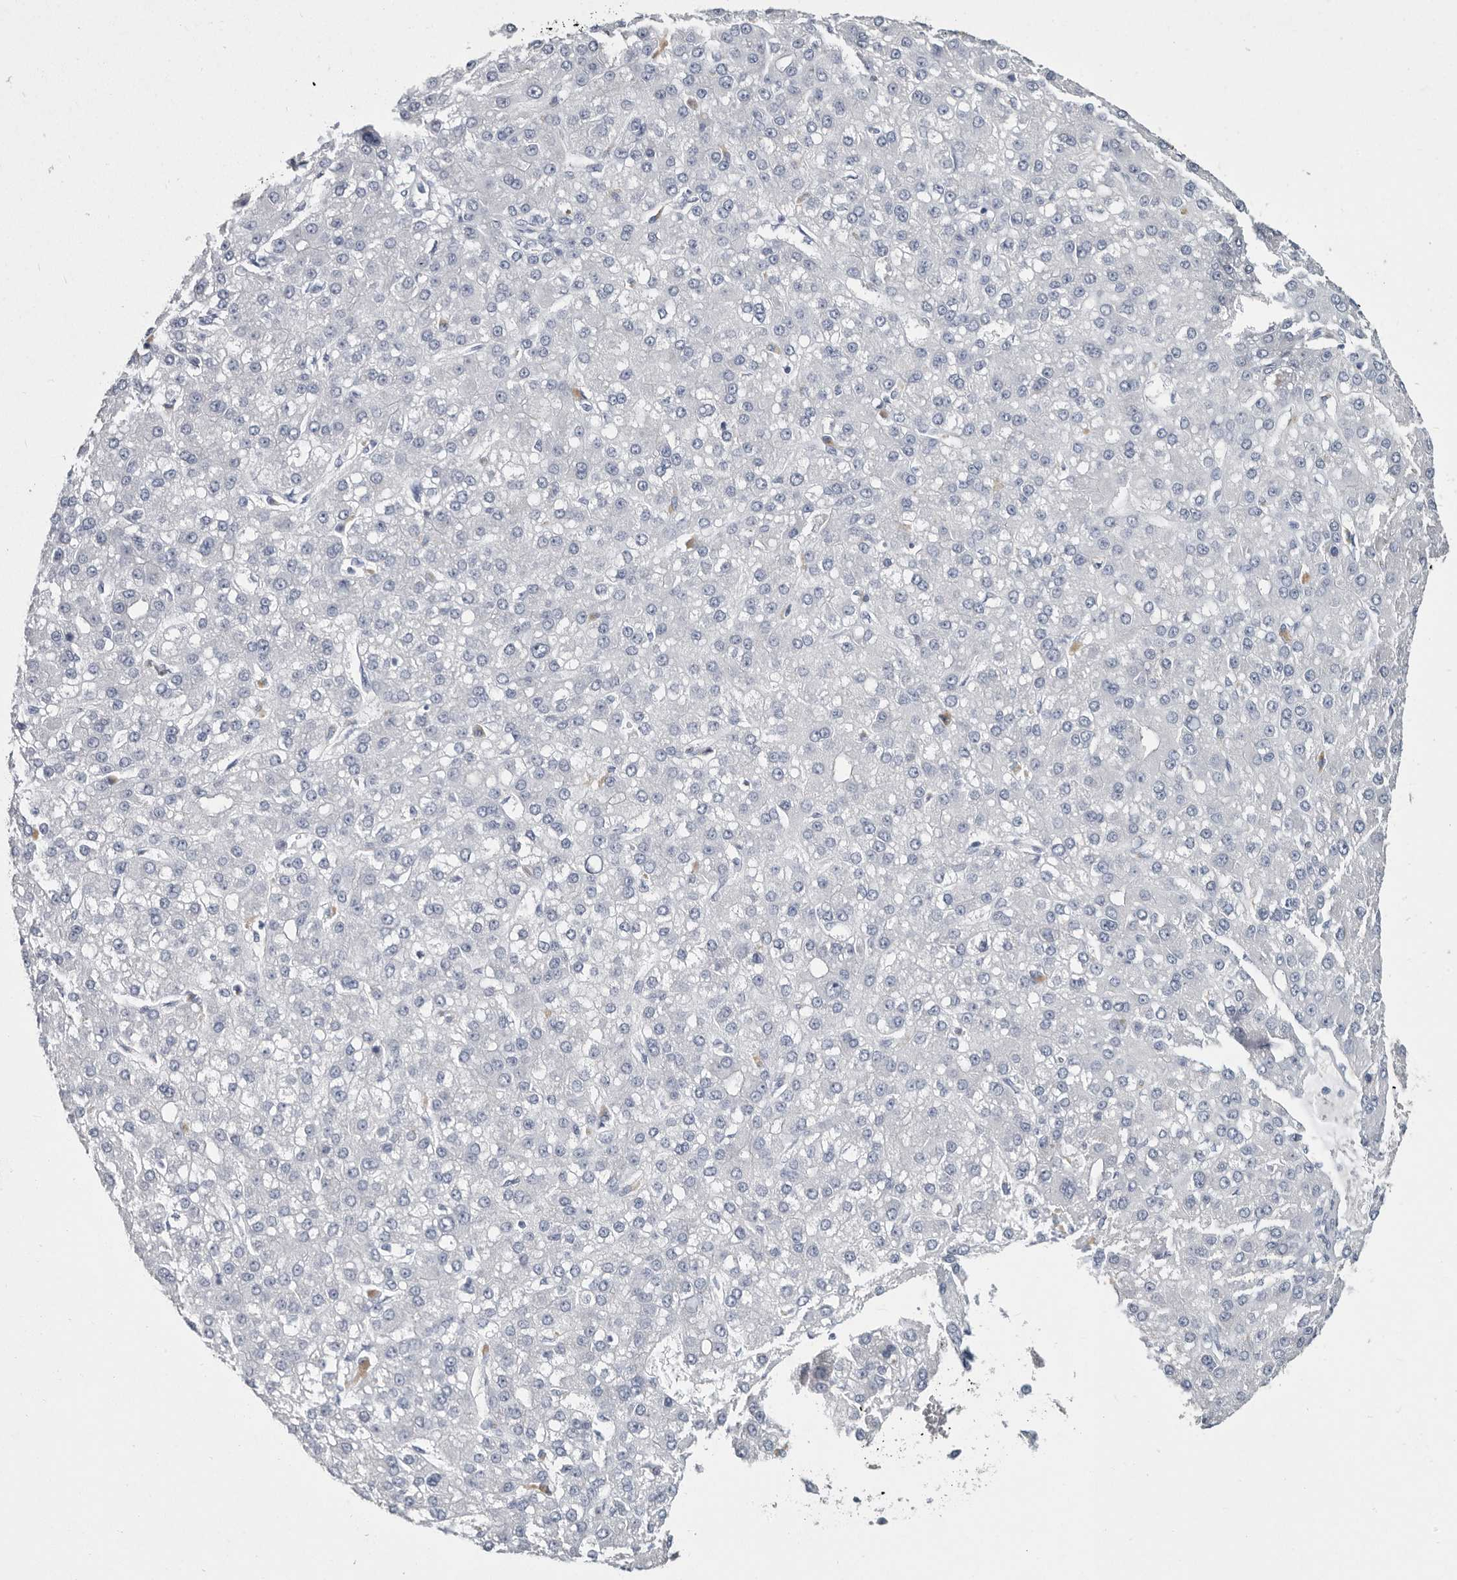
{"staining": {"intensity": "negative", "quantity": "none", "location": "none"}, "tissue": "liver cancer", "cell_type": "Tumor cells", "image_type": "cancer", "snomed": [{"axis": "morphology", "description": "Carcinoma, Hepatocellular, NOS"}, {"axis": "topography", "description": "Liver"}], "caption": "This is a image of IHC staining of liver hepatocellular carcinoma, which shows no expression in tumor cells.", "gene": "WRAP73", "patient": {"sex": "male", "age": 67}}